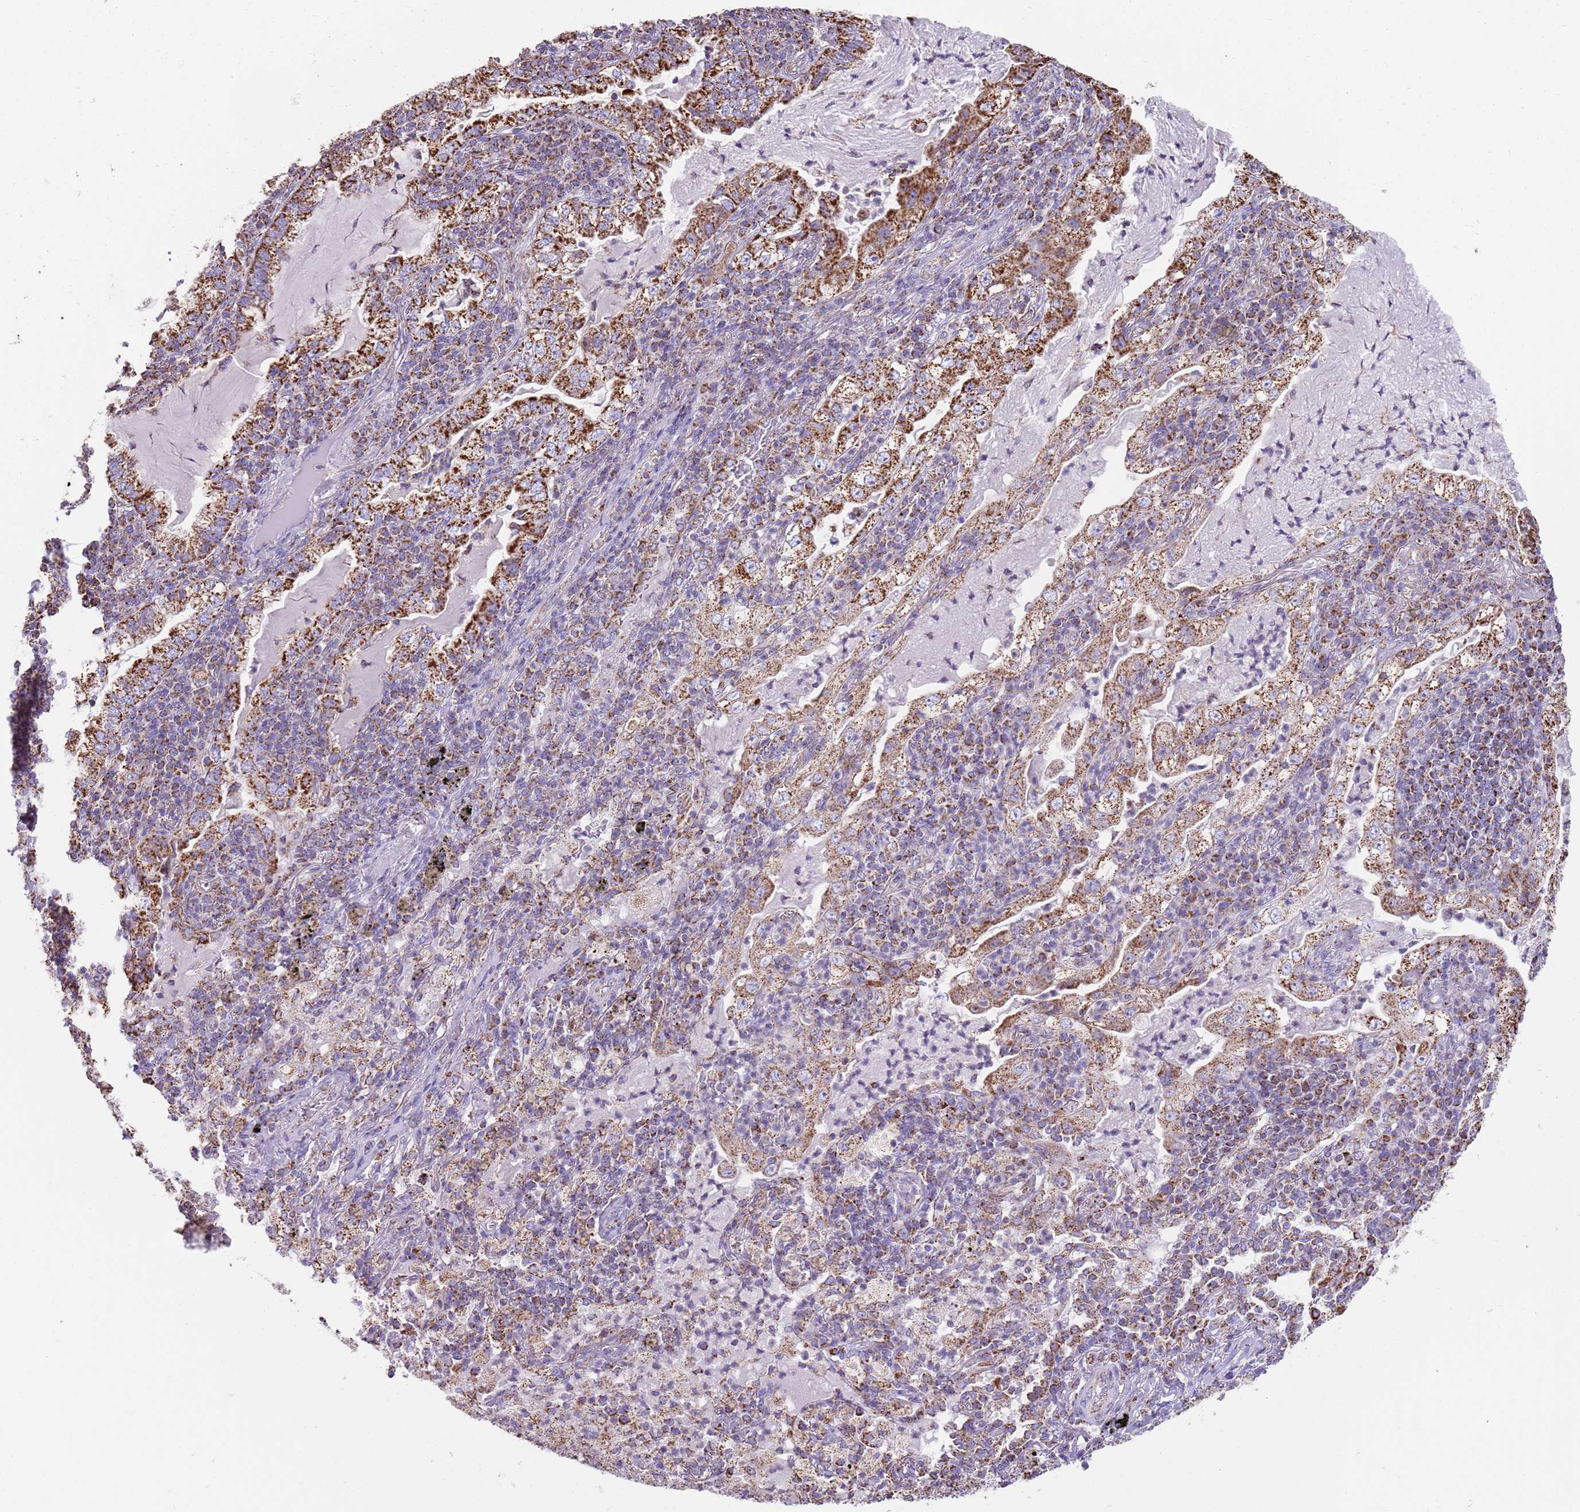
{"staining": {"intensity": "strong", "quantity": ">75%", "location": "cytoplasmic/membranous"}, "tissue": "lung cancer", "cell_type": "Tumor cells", "image_type": "cancer", "snomed": [{"axis": "morphology", "description": "Adenocarcinoma, NOS"}, {"axis": "topography", "description": "Lung"}], "caption": "Lung adenocarcinoma stained for a protein (brown) reveals strong cytoplasmic/membranous positive expression in about >75% of tumor cells.", "gene": "TTLL1", "patient": {"sex": "female", "age": 73}}